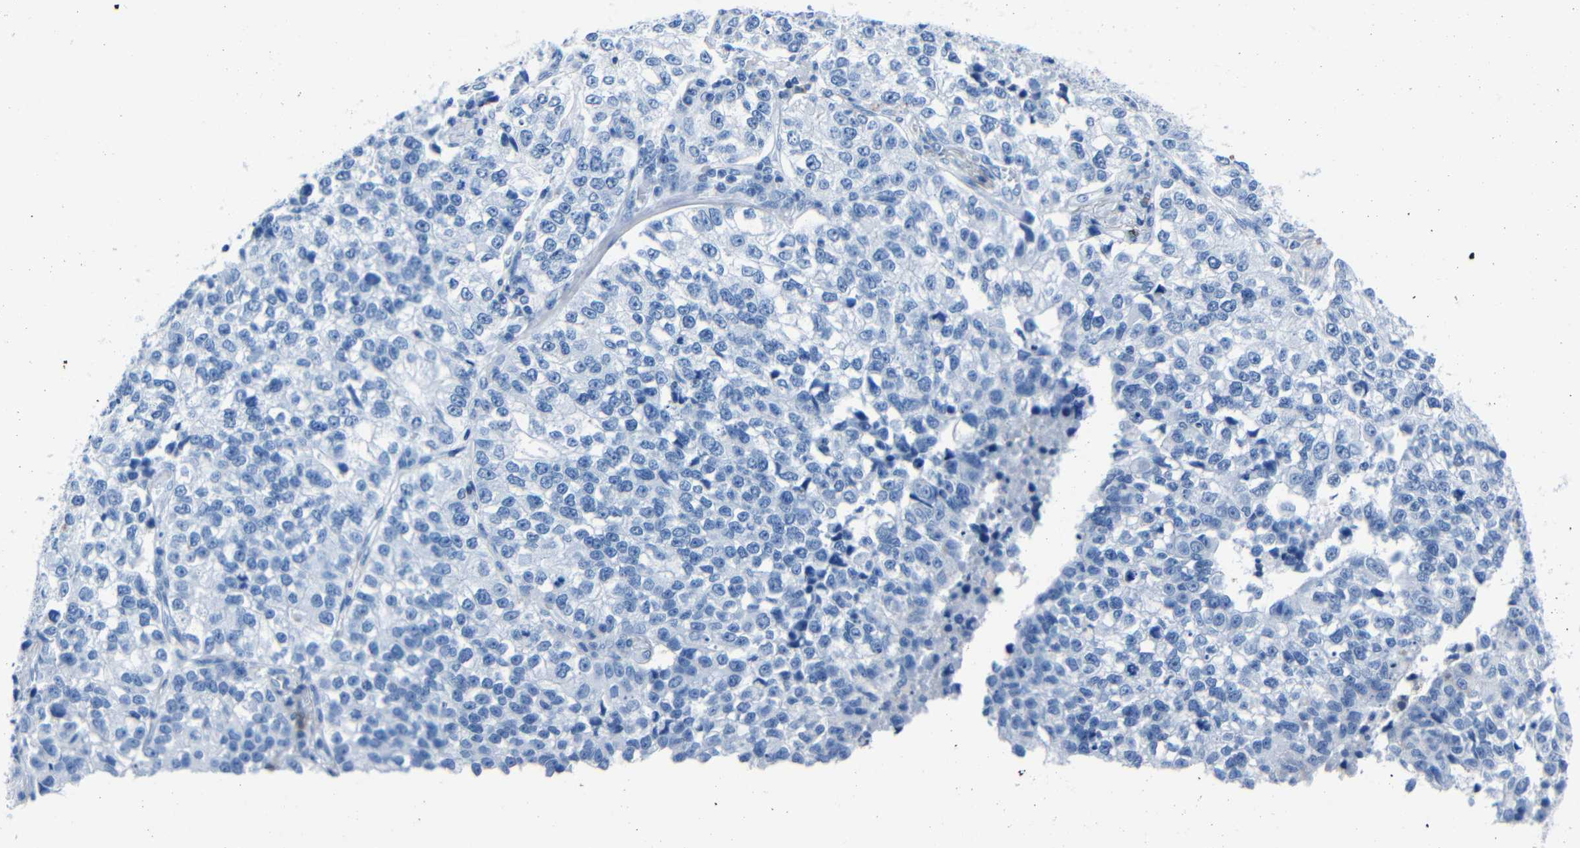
{"staining": {"intensity": "negative", "quantity": "none", "location": "none"}, "tissue": "lung cancer", "cell_type": "Tumor cells", "image_type": "cancer", "snomed": [{"axis": "morphology", "description": "Adenocarcinoma, NOS"}, {"axis": "topography", "description": "Lung"}], "caption": "This is an immunohistochemistry (IHC) micrograph of adenocarcinoma (lung). There is no expression in tumor cells.", "gene": "CLDN11", "patient": {"sex": "male", "age": 49}}